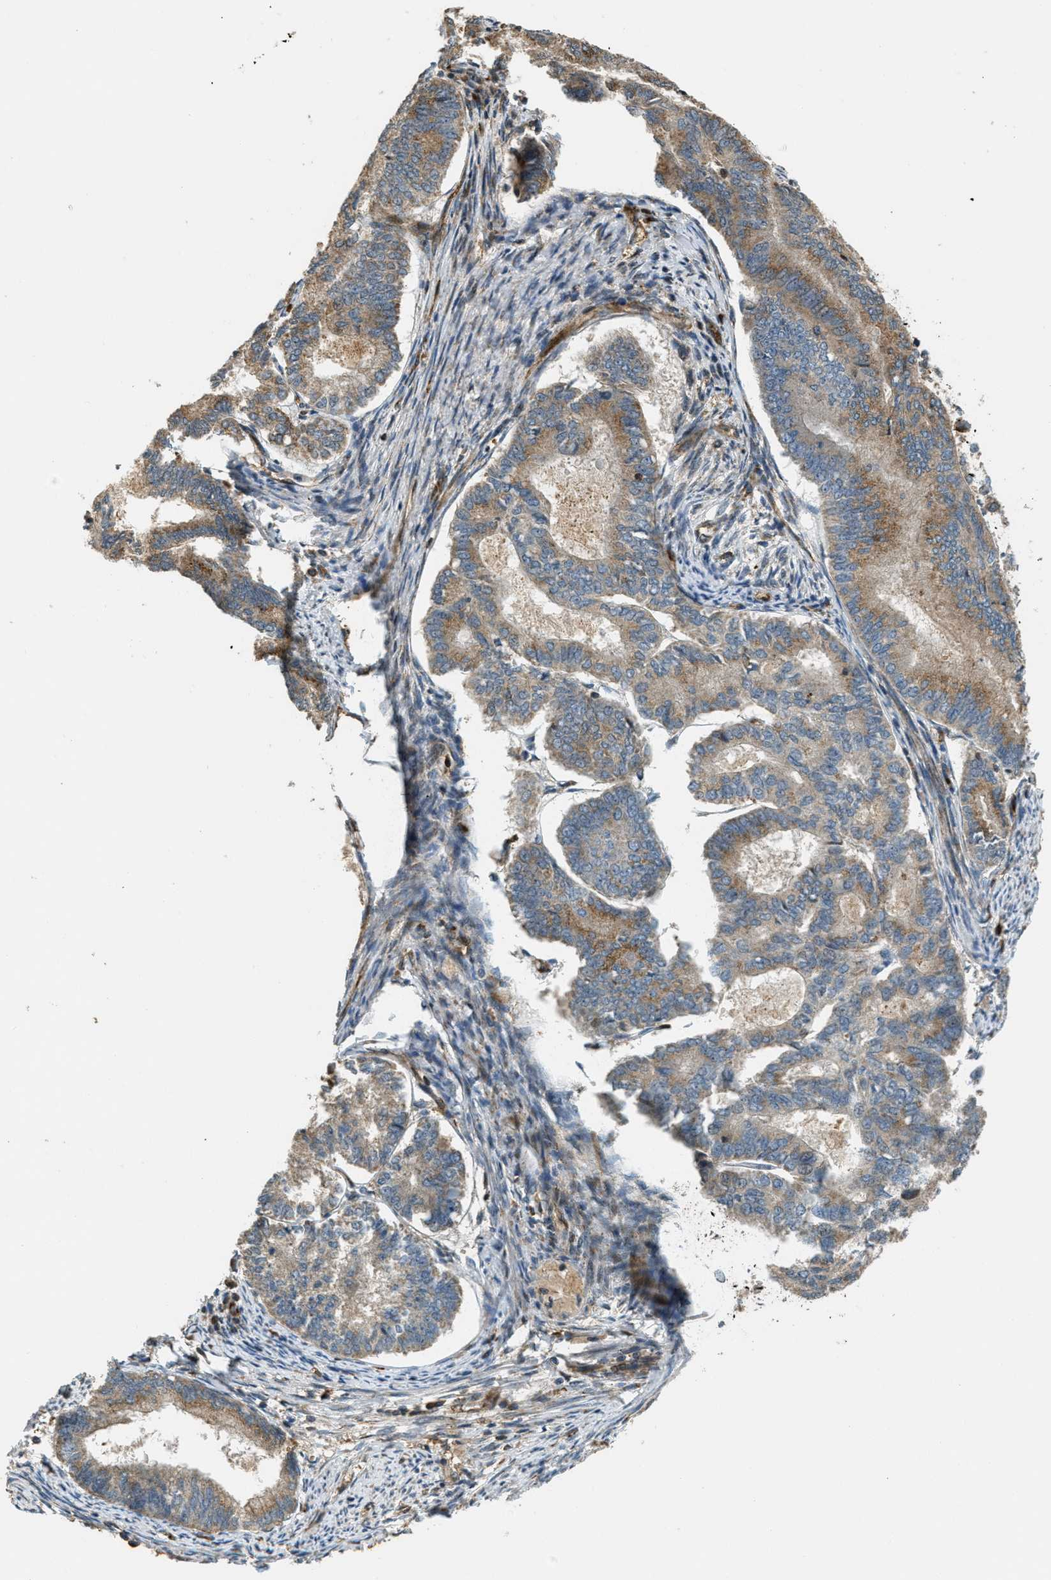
{"staining": {"intensity": "moderate", "quantity": ">75%", "location": "cytoplasmic/membranous"}, "tissue": "endometrial cancer", "cell_type": "Tumor cells", "image_type": "cancer", "snomed": [{"axis": "morphology", "description": "Adenocarcinoma, NOS"}, {"axis": "topography", "description": "Endometrium"}], "caption": "Adenocarcinoma (endometrial) stained for a protein shows moderate cytoplasmic/membranous positivity in tumor cells.", "gene": "LRP12", "patient": {"sex": "female", "age": 86}}